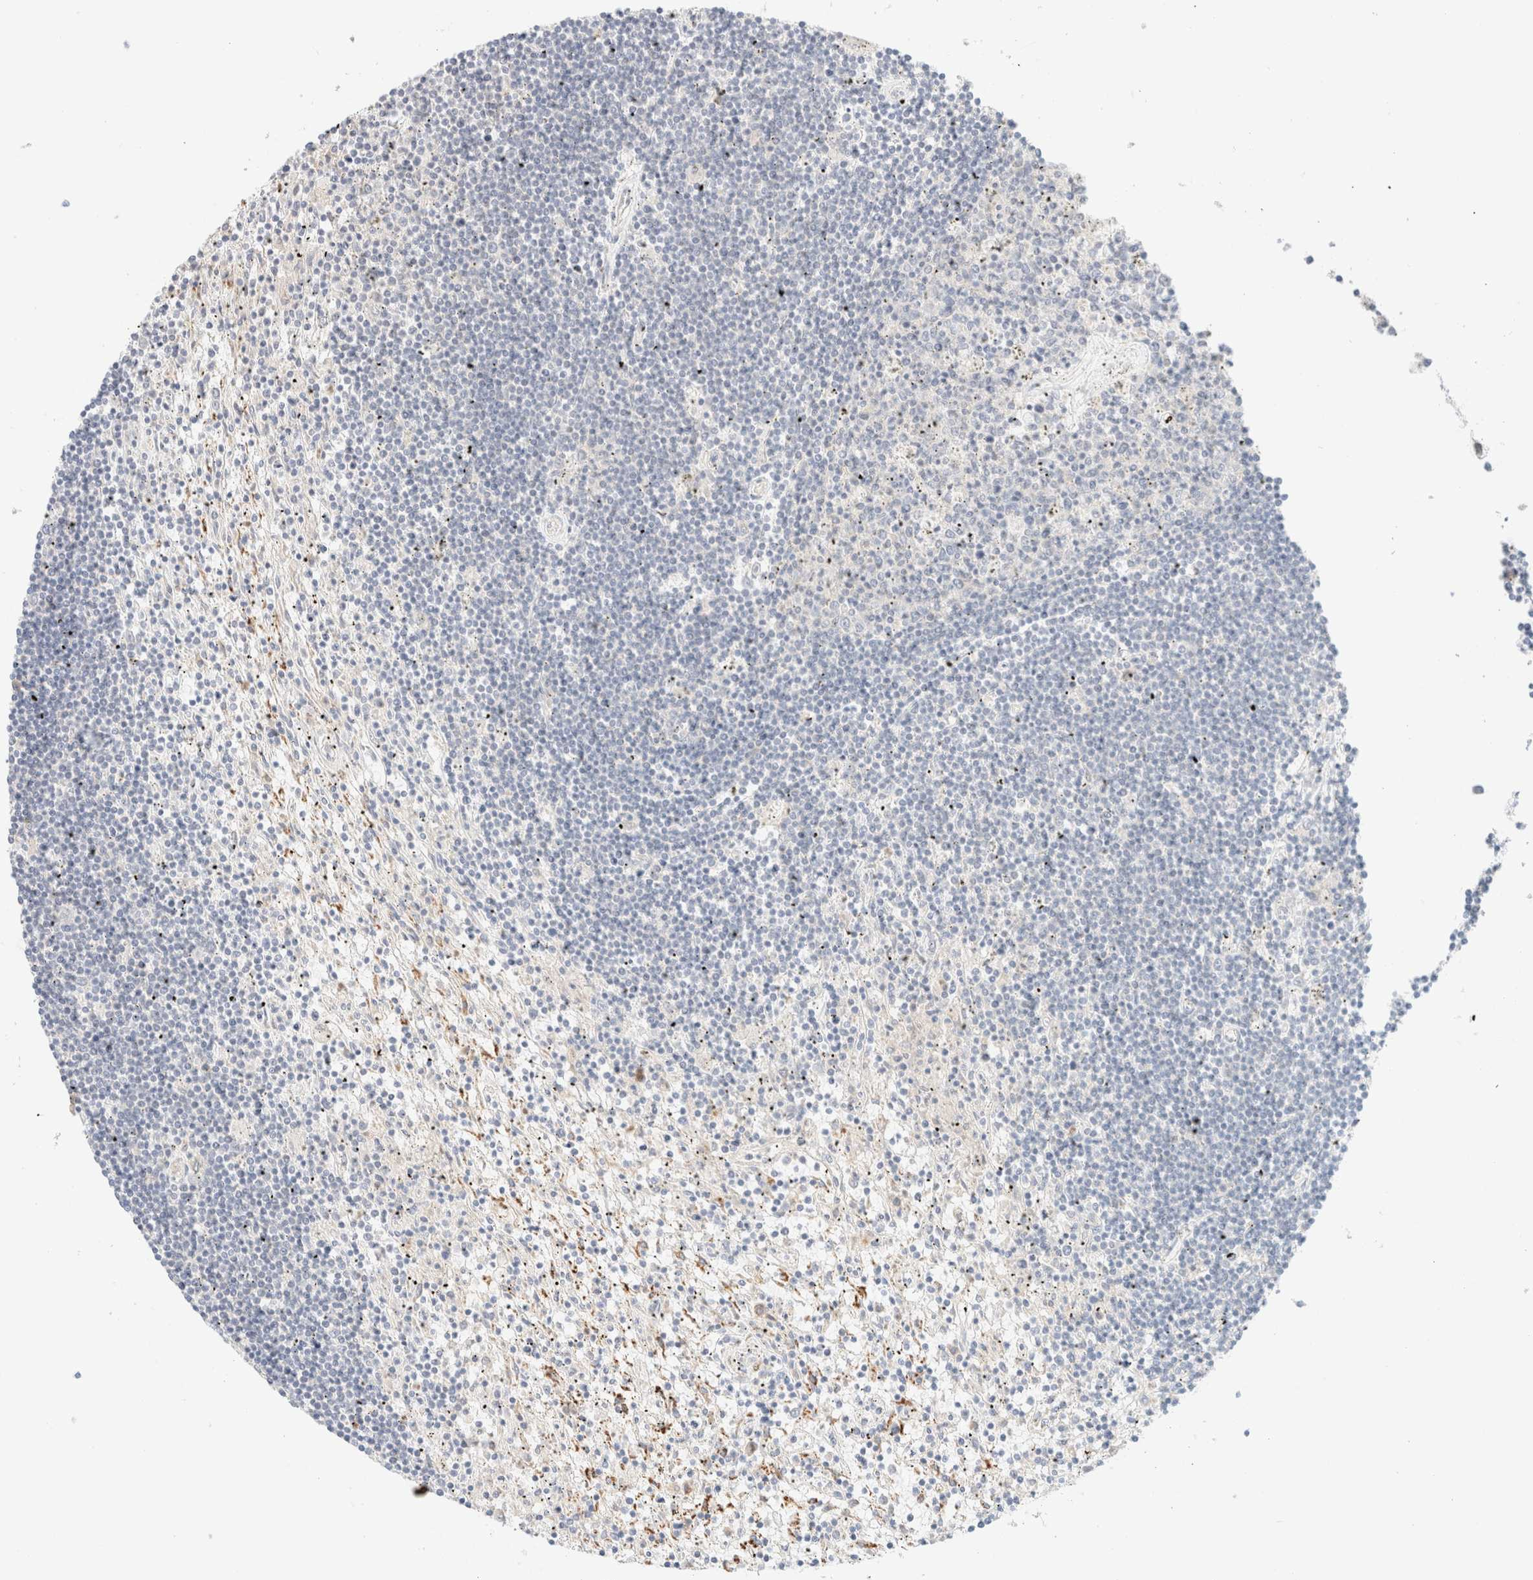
{"staining": {"intensity": "negative", "quantity": "none", "location": "none"}, "tissue": "lymphoma", "cell_type": "Tumor cells", "image_type": "cancer", "snomed": [{"axis": "morphology", "description": "Malignant lymphoma, non-Hodgkin's type, Low grade"}, {"axis": "topography", "description": "Spleen"}], "caption": "DAB (3,3'-diaminobenzidine) immunohistochemical staining of lymphoma shows no significant expression in tumor cells.", "gene": "SARM1", "patient": {"sex": "male", "age": 76}}